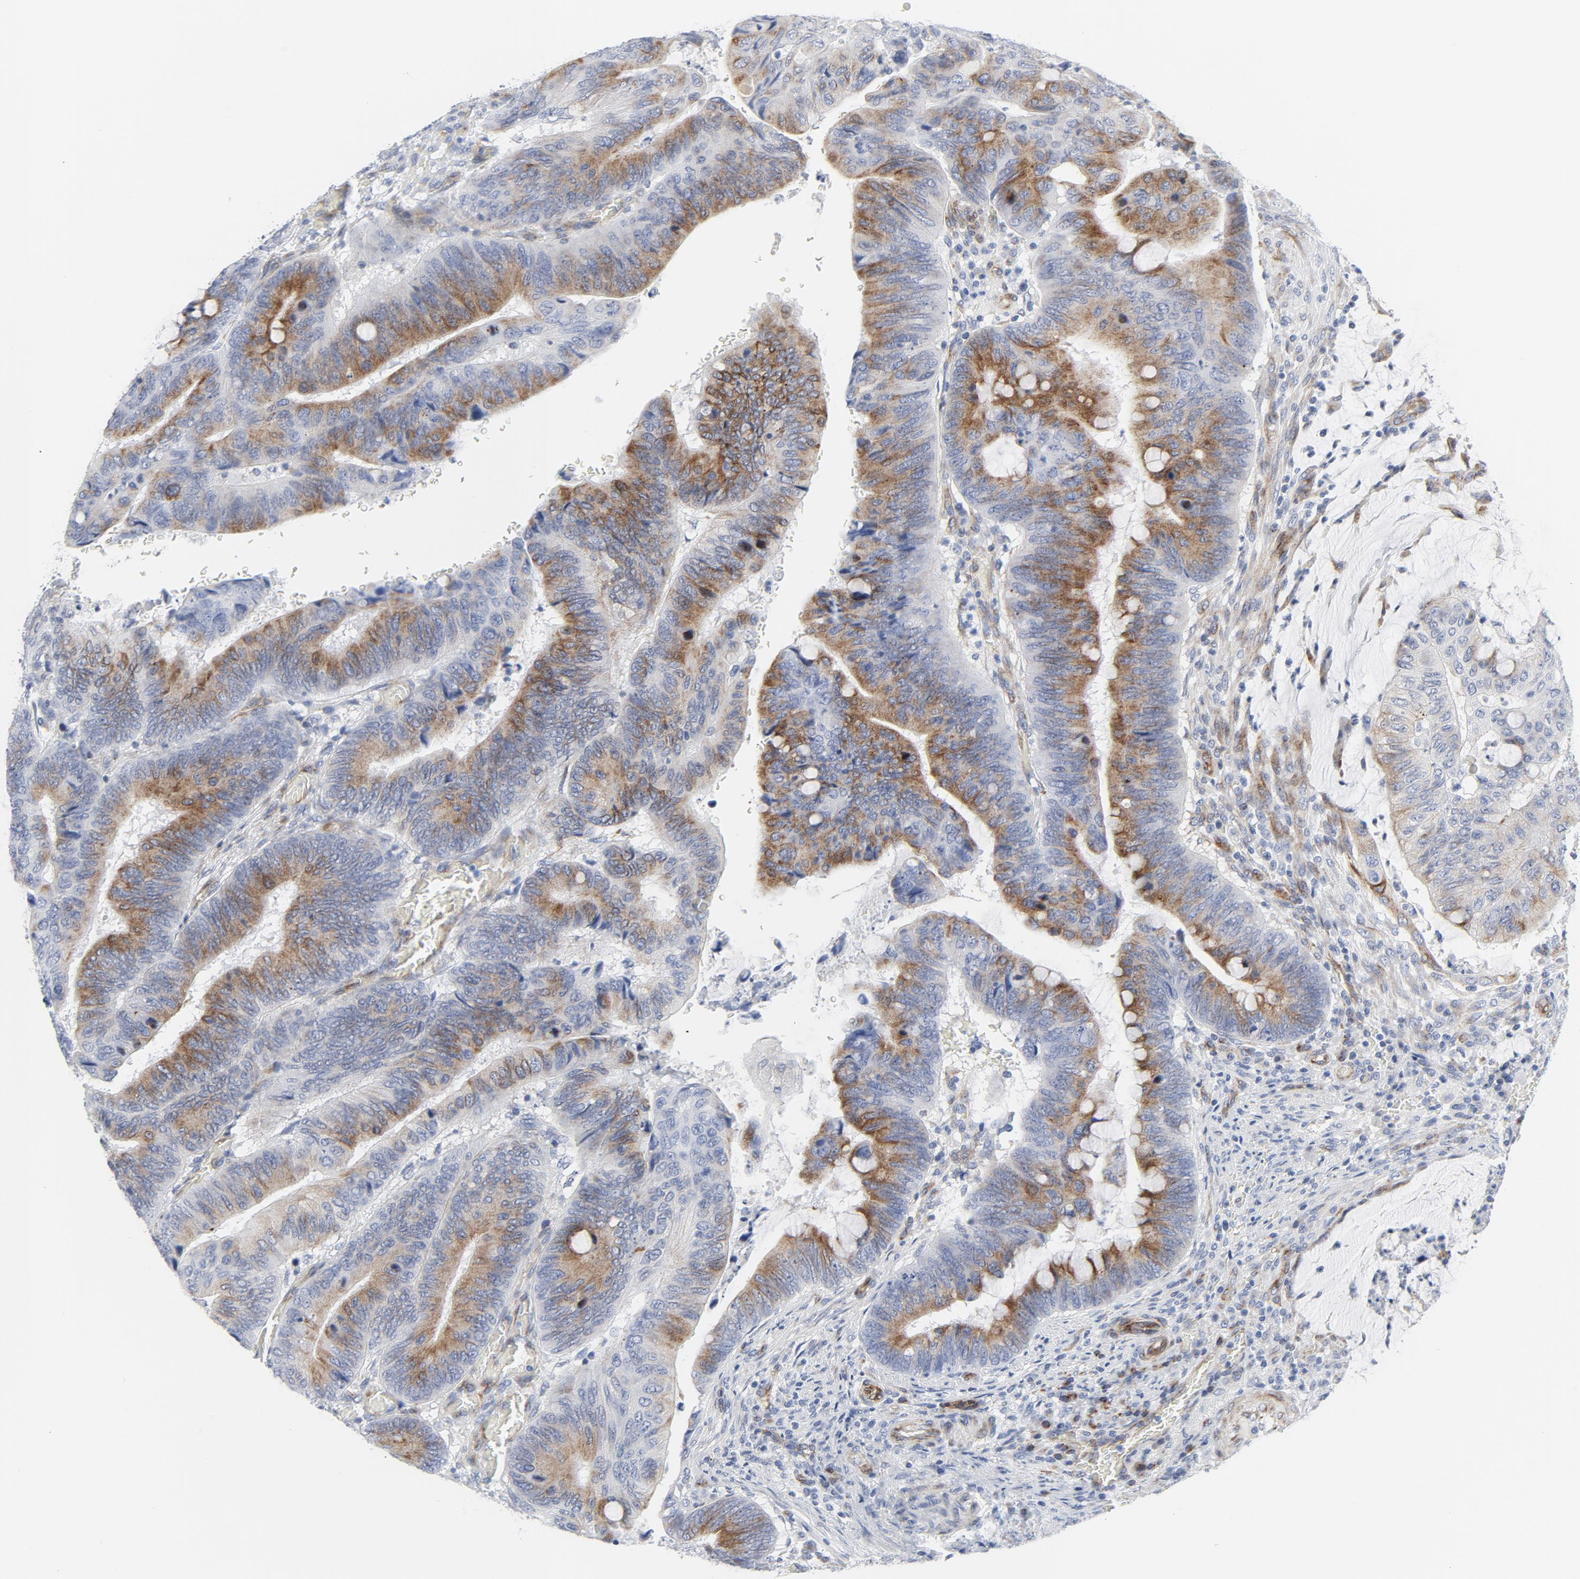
{"staining": {"intensity": "moderate", "quantity": "25%-75%", "location": "cytoplasmic/membranous"}, "tissue": "colorectal cancer", "cell_type": "Tumor cells", "image_type": "cancer", "snomed": [{"axis": "morphology", "description": "Normal tissue, NOS"}, {"axis": "morphology", "description": "Adenocarcinoma, NOS"}, {"axis": "topography", "description": "Rectum"}], "caption": "A brown stain shows moderate cytoplasmic/membranous positivity of a protein in human colorectal cancer tumor cells.", "gene": "TUBB1", "patient": {"sex": "male", "age": 92}}